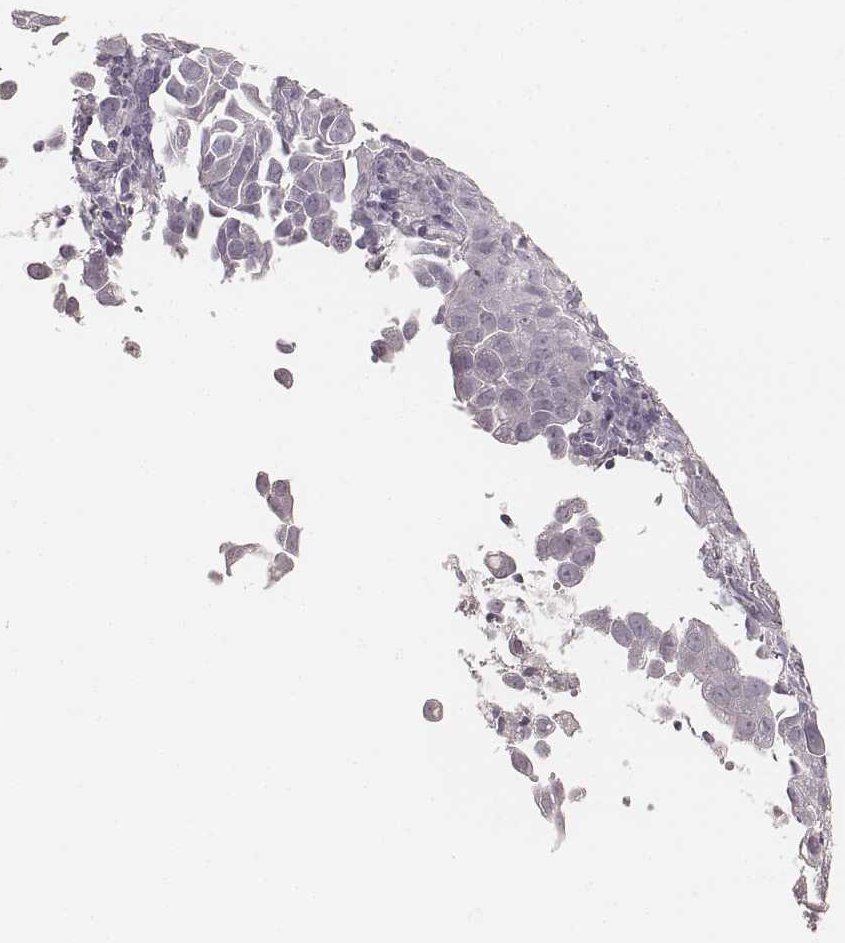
{"staining": {"intensity": "negative", "quantity": "none", "location": "none"}, "tissue": "cervical cancer", "cell_type": "Tumor cells", "image_type": "cancer", "snomed": [{"axis": "morphology", "description": "Squamous cell carcinoma, NOS"}, {"axis": "topography", "description": "Cervix"}], "caption": "An immunohistochemistry (IHC) photomicrograph of cervical cancer (squamous cell carcinoma) is shown. There is no staining in tumor cells of cervical cancer (squamous cell carcinoma). (DAB IHC visualized using brightfield microscopy, high magnification).", "gene": "KRT82", "patient": {"sex": "female", "age": 55}}